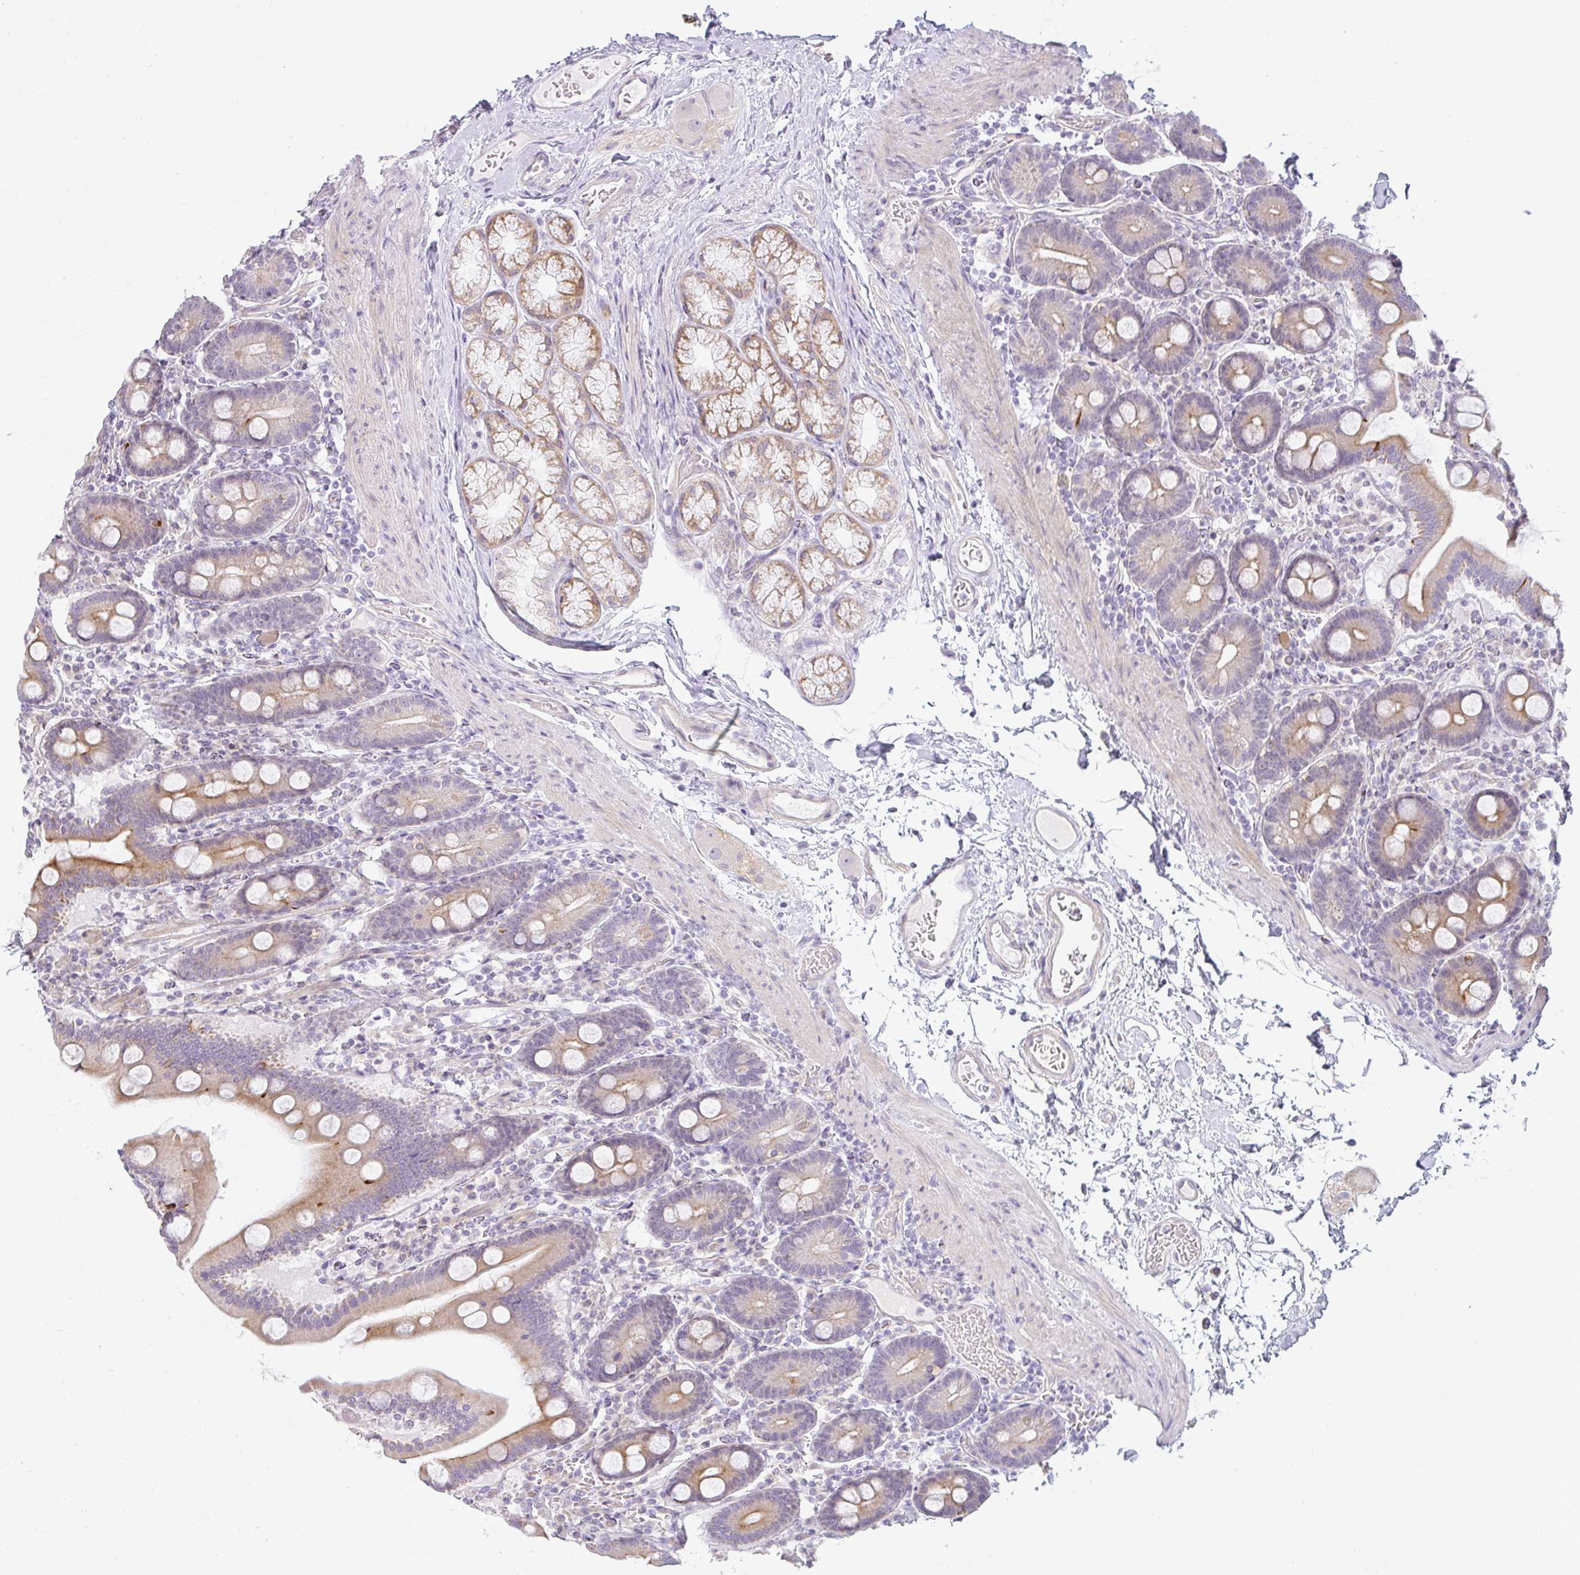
{"staining": {"intensity": "moderate", "quantity": "<25%", "location": "cytoplasmic/membranous"}, "tissue": "duodenum", "cell_type": "Glandular cells", "image_type": "normal", "snomed": [{"axis": "morphology", "description": "Normal tissue, NOS"}, {"axis": "topography", "description": "Duodenum"}], "caption": "The micrograph reveals staining of unremarkable duodenum, revealing moderate cytoplasmic/membranous protein positivity (brown color) within glandular cells.", "gene": "SIRPB2", "patient": {"sex": "male", "age": 55}}